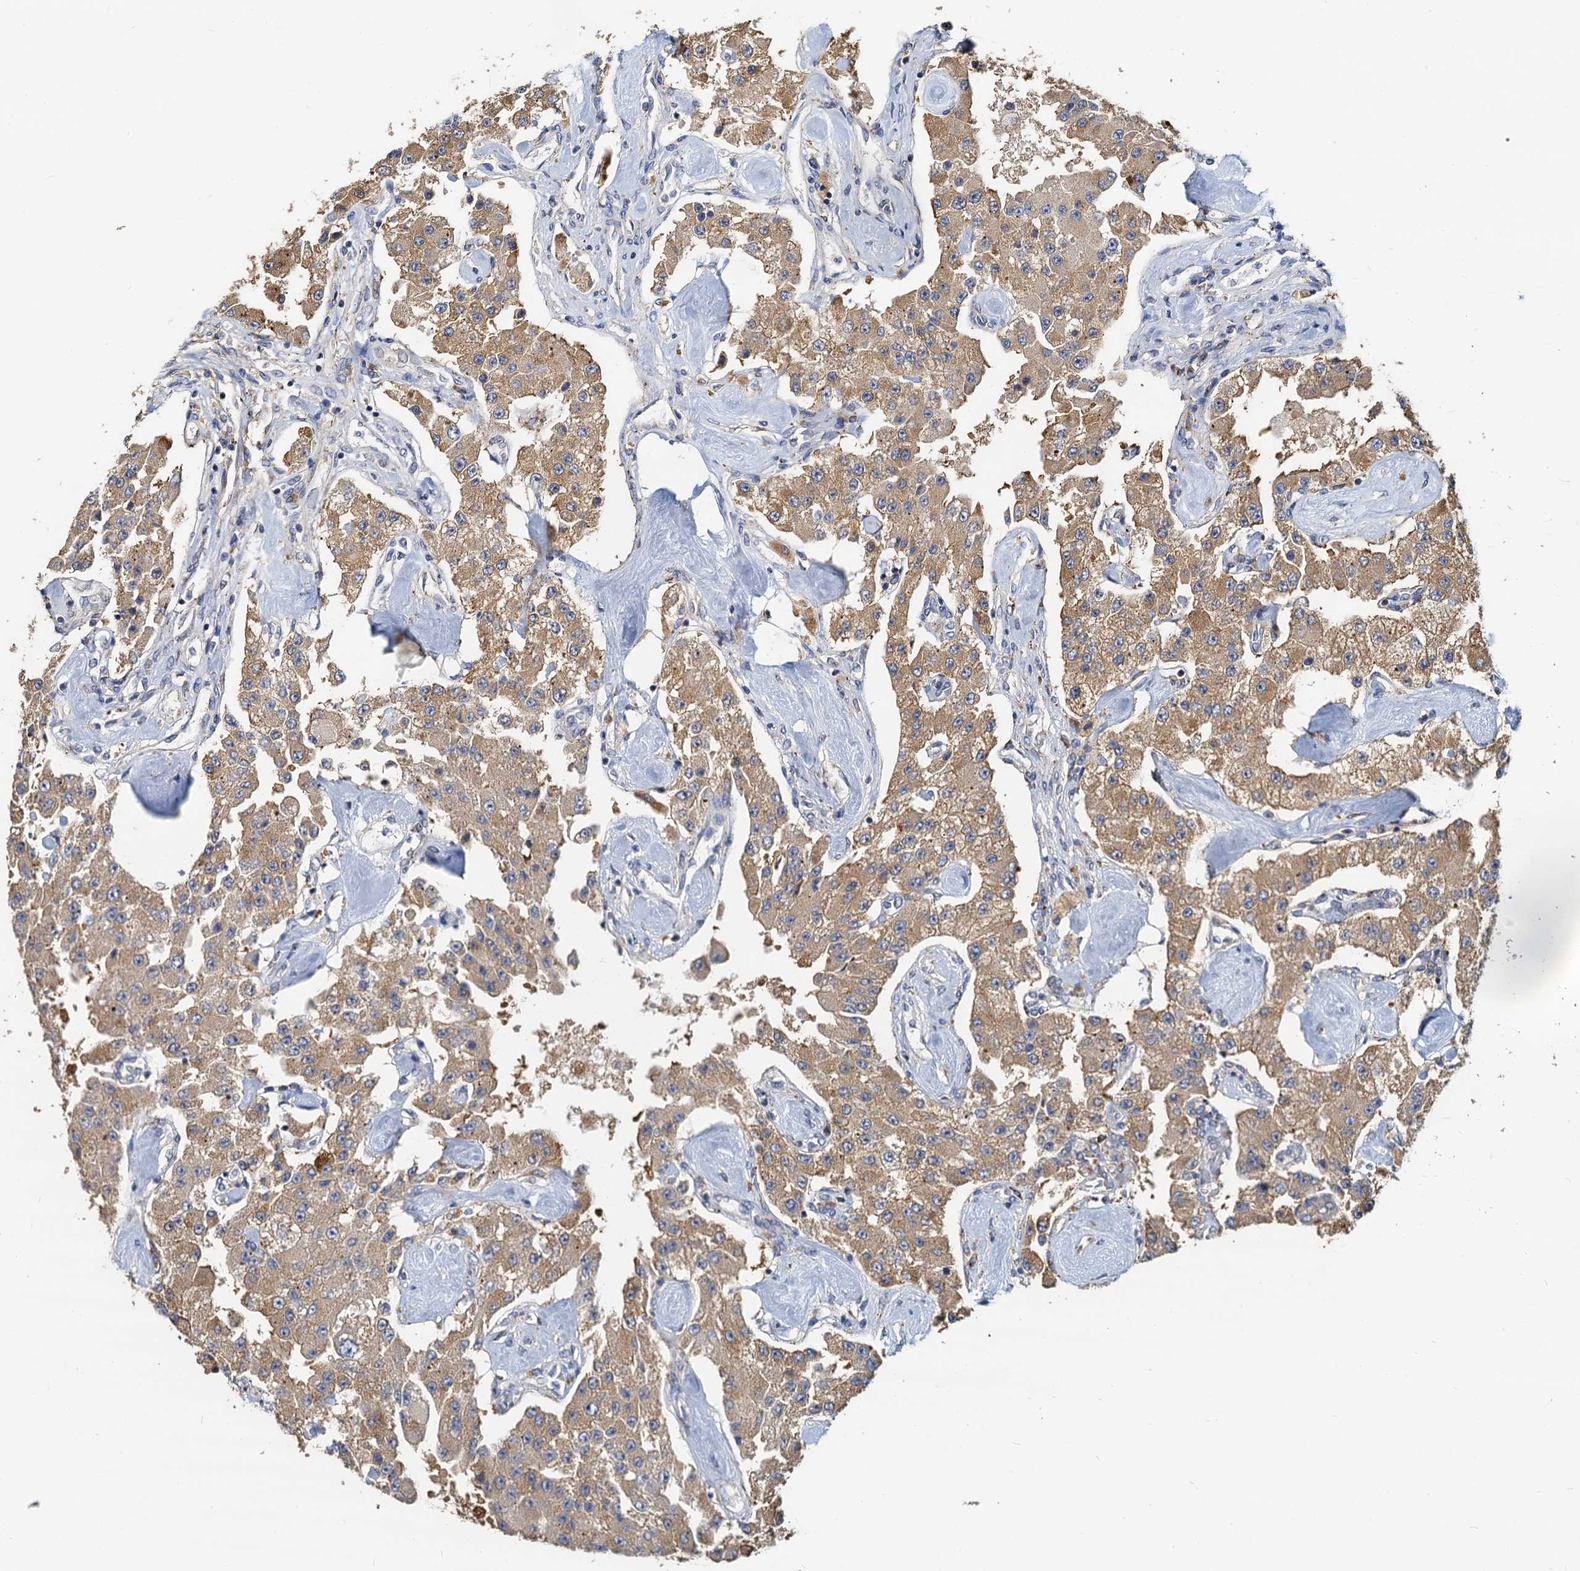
{"staining": {"intensity": "moderate", "quantity": ">75%", "location": "cytoplasmic/membranous"}, "tissue": "carcinoid", "cell_type": "Tumor cells", "image_type": "cancer", "snomed": [{"axis": "morphology", "description": "Carcinoid, malignant, NOS"}, {"axis": "topography", "description": "Pancreas"}], "caption": "Protein expression analysis of carcinoid (malignant) shows moderate cytoplasmic/membranous expression in approximately >75% of tumor cells.", "gene": "NKAPD1", "patient": {"sex": "male", "age": 41}}